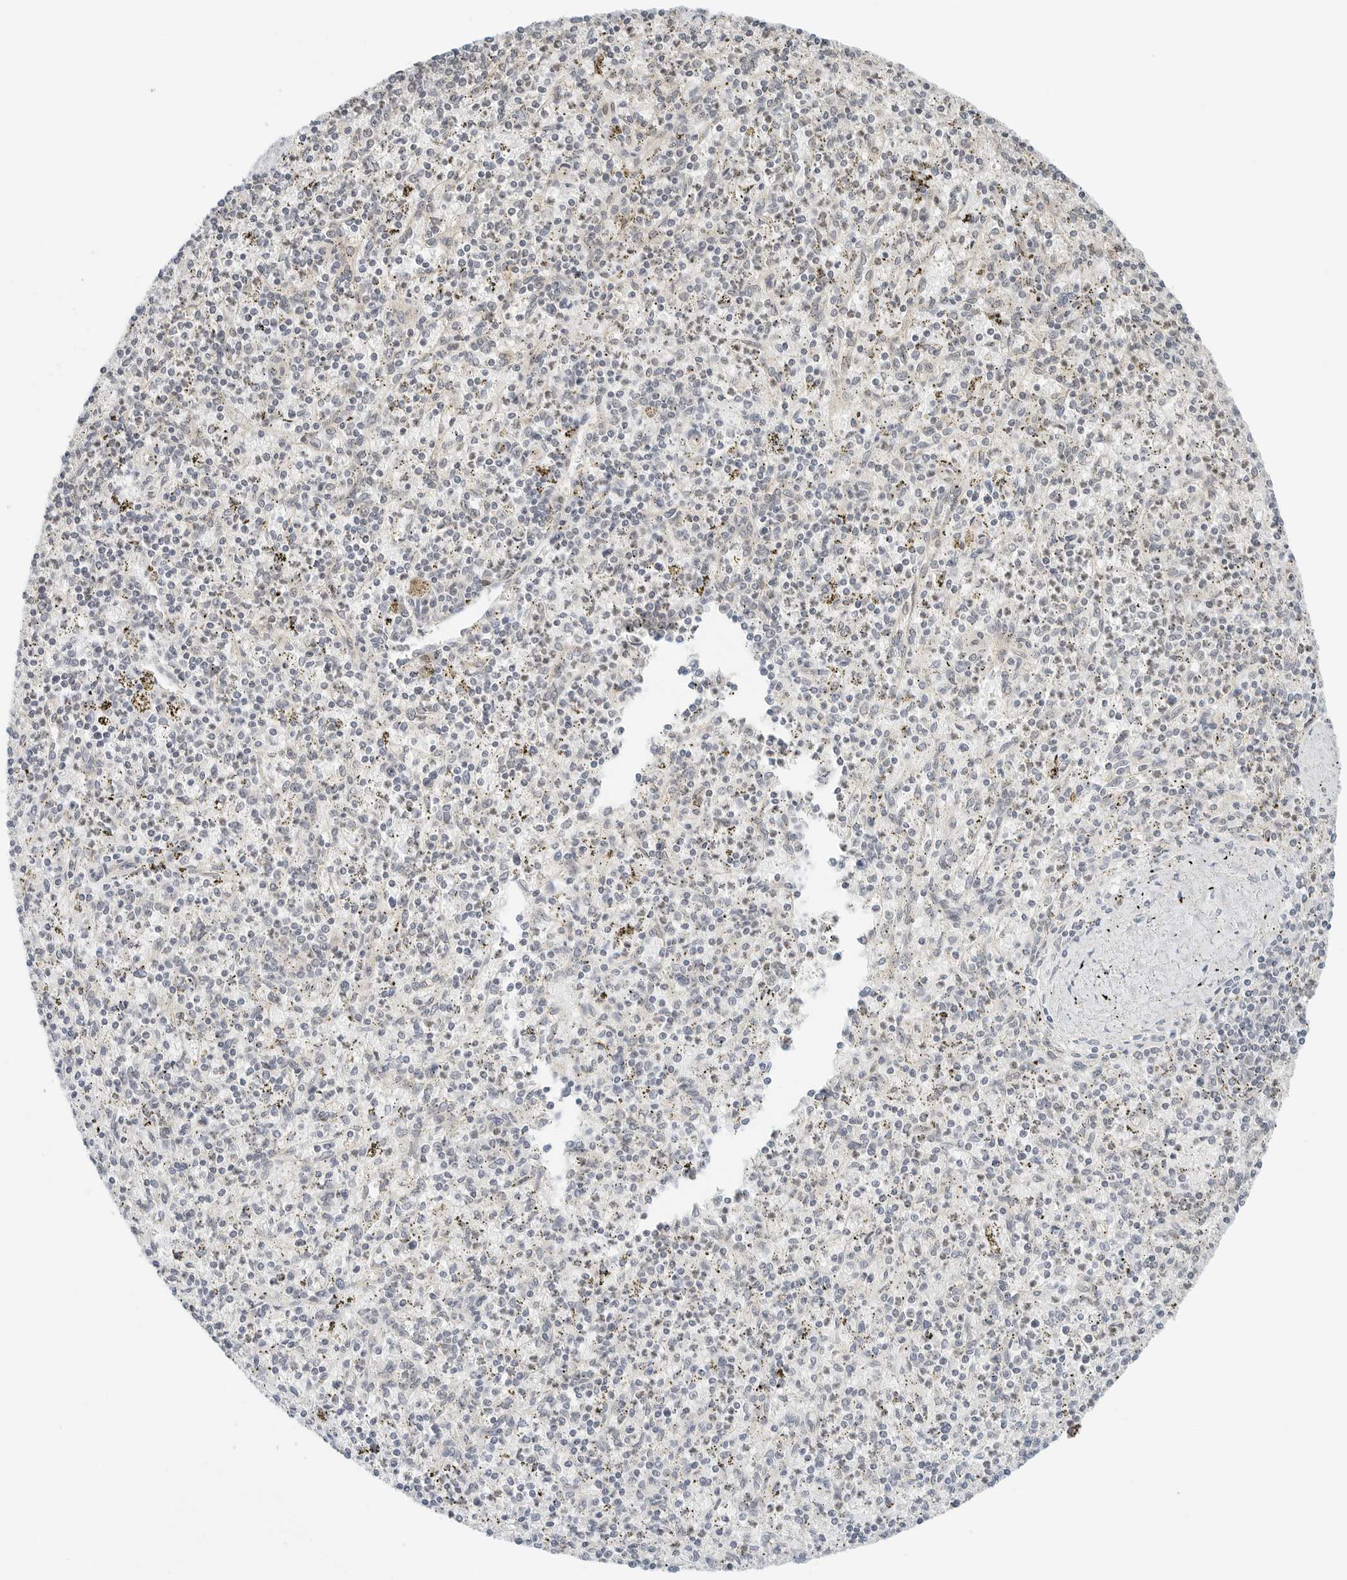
{"staining": {"intensity": "weak", "quantity": "<25%", "location": "cytoplasmic/membranous"}, "tissue": "spleen", "cell_type": "Cells in red pulp", "image_type": "normal", "snomed": [{"axis": "morphology", "description": "Normal tissue, NOS"}, {"axis": "topography", "description": "Spleen"}], "caption": "Immunohistochemistry (IHC) of benign human spleen demonstrates no staining in cells in red pulp. The staining is performed using DAB brown chromogen with nuclei counter-stained in using hematoxylin.", "gene": "IQCC", "patient": {"sex": "male", "age": 72}}